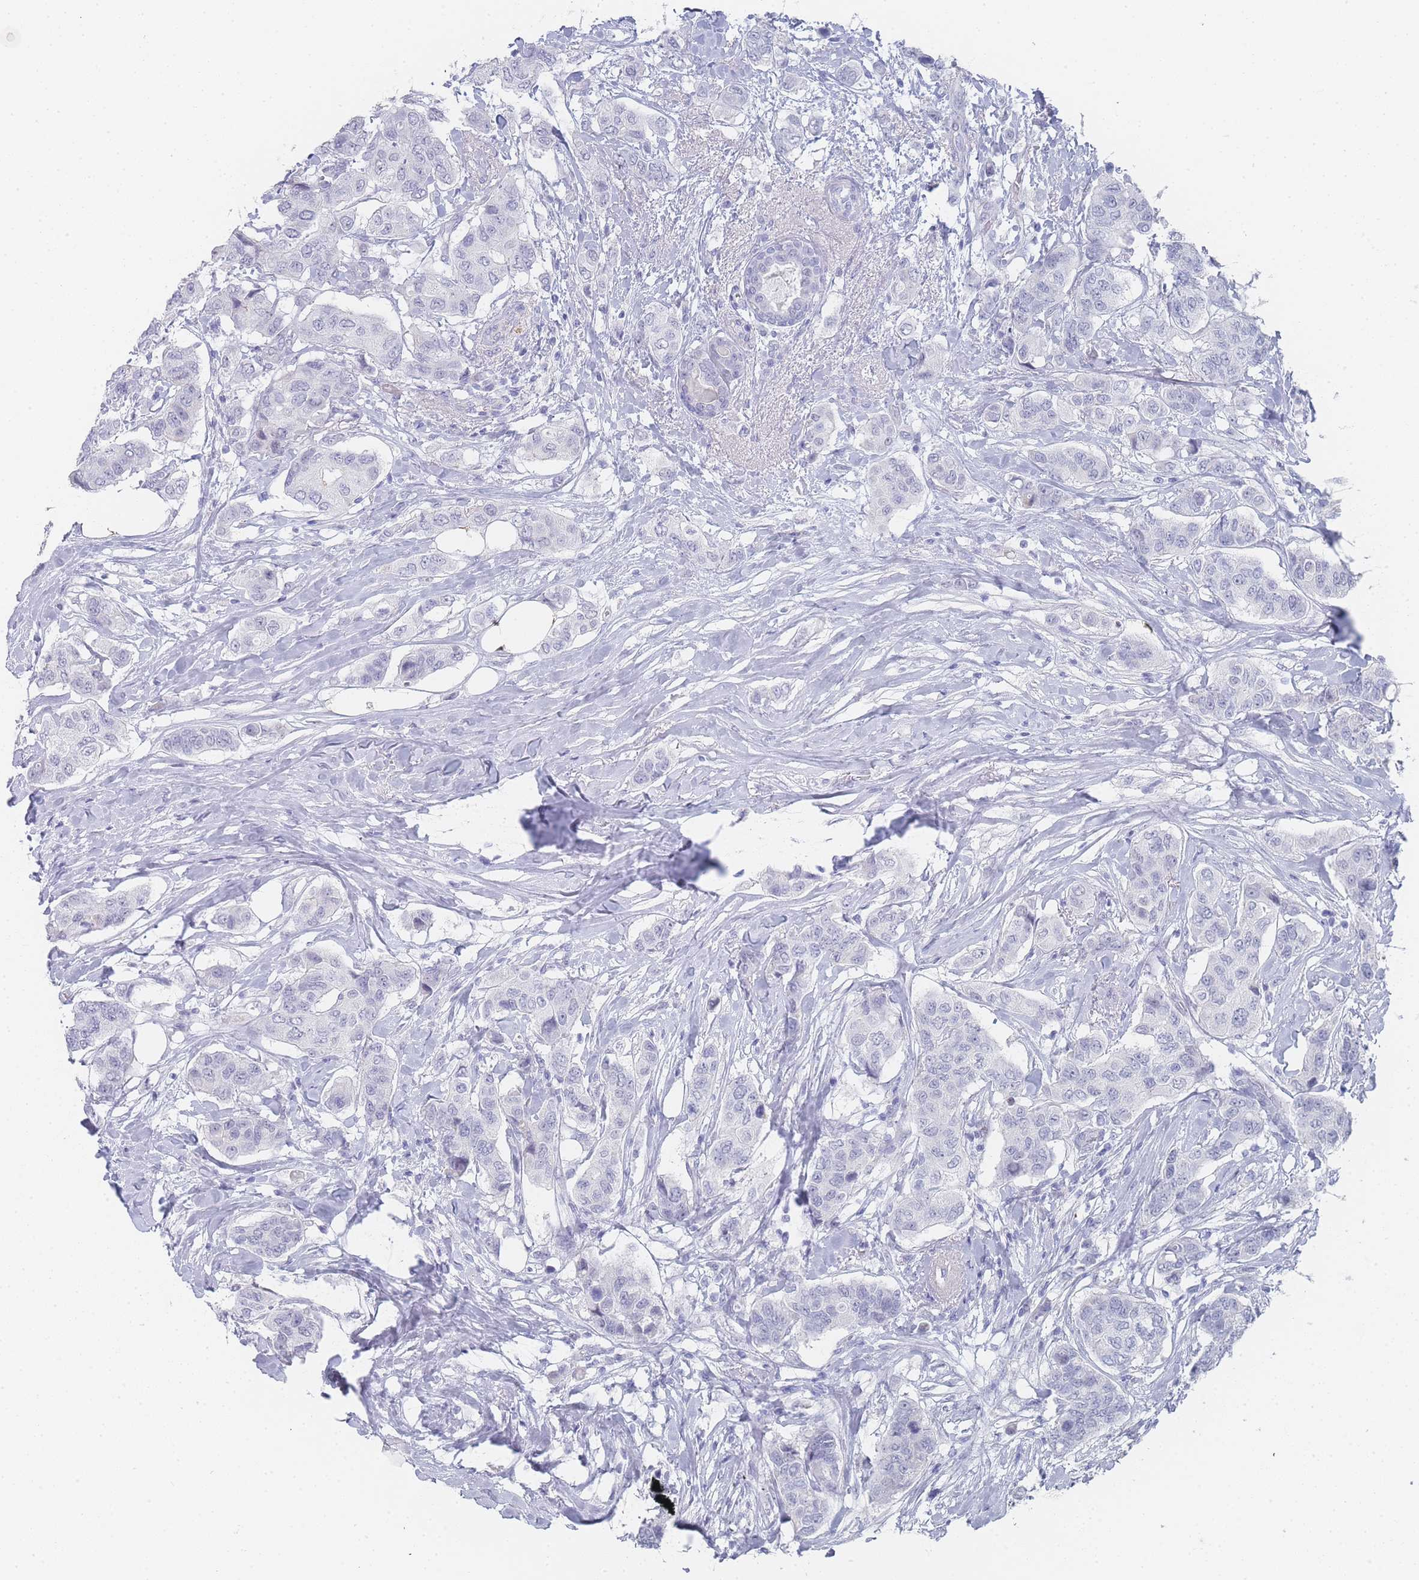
{"staining": {"intensity": "negative", "quantity": "none", "location": "none"}, "tissue": "breast cancer", "cell_type": "Tumor cells", "image_type": "cancer", "snomed": [{"axis": "morphology", "description": "Lobular carcinoma"}, {"axis": "topography", "description": "Breast"}], "caption": "Lobular carcinoma (breast) was stained to show a protein in brown. There is no significant positivity in tumor cells.", "gene": "IMPG1", "patient": {"sex": "female", "age": 51}}